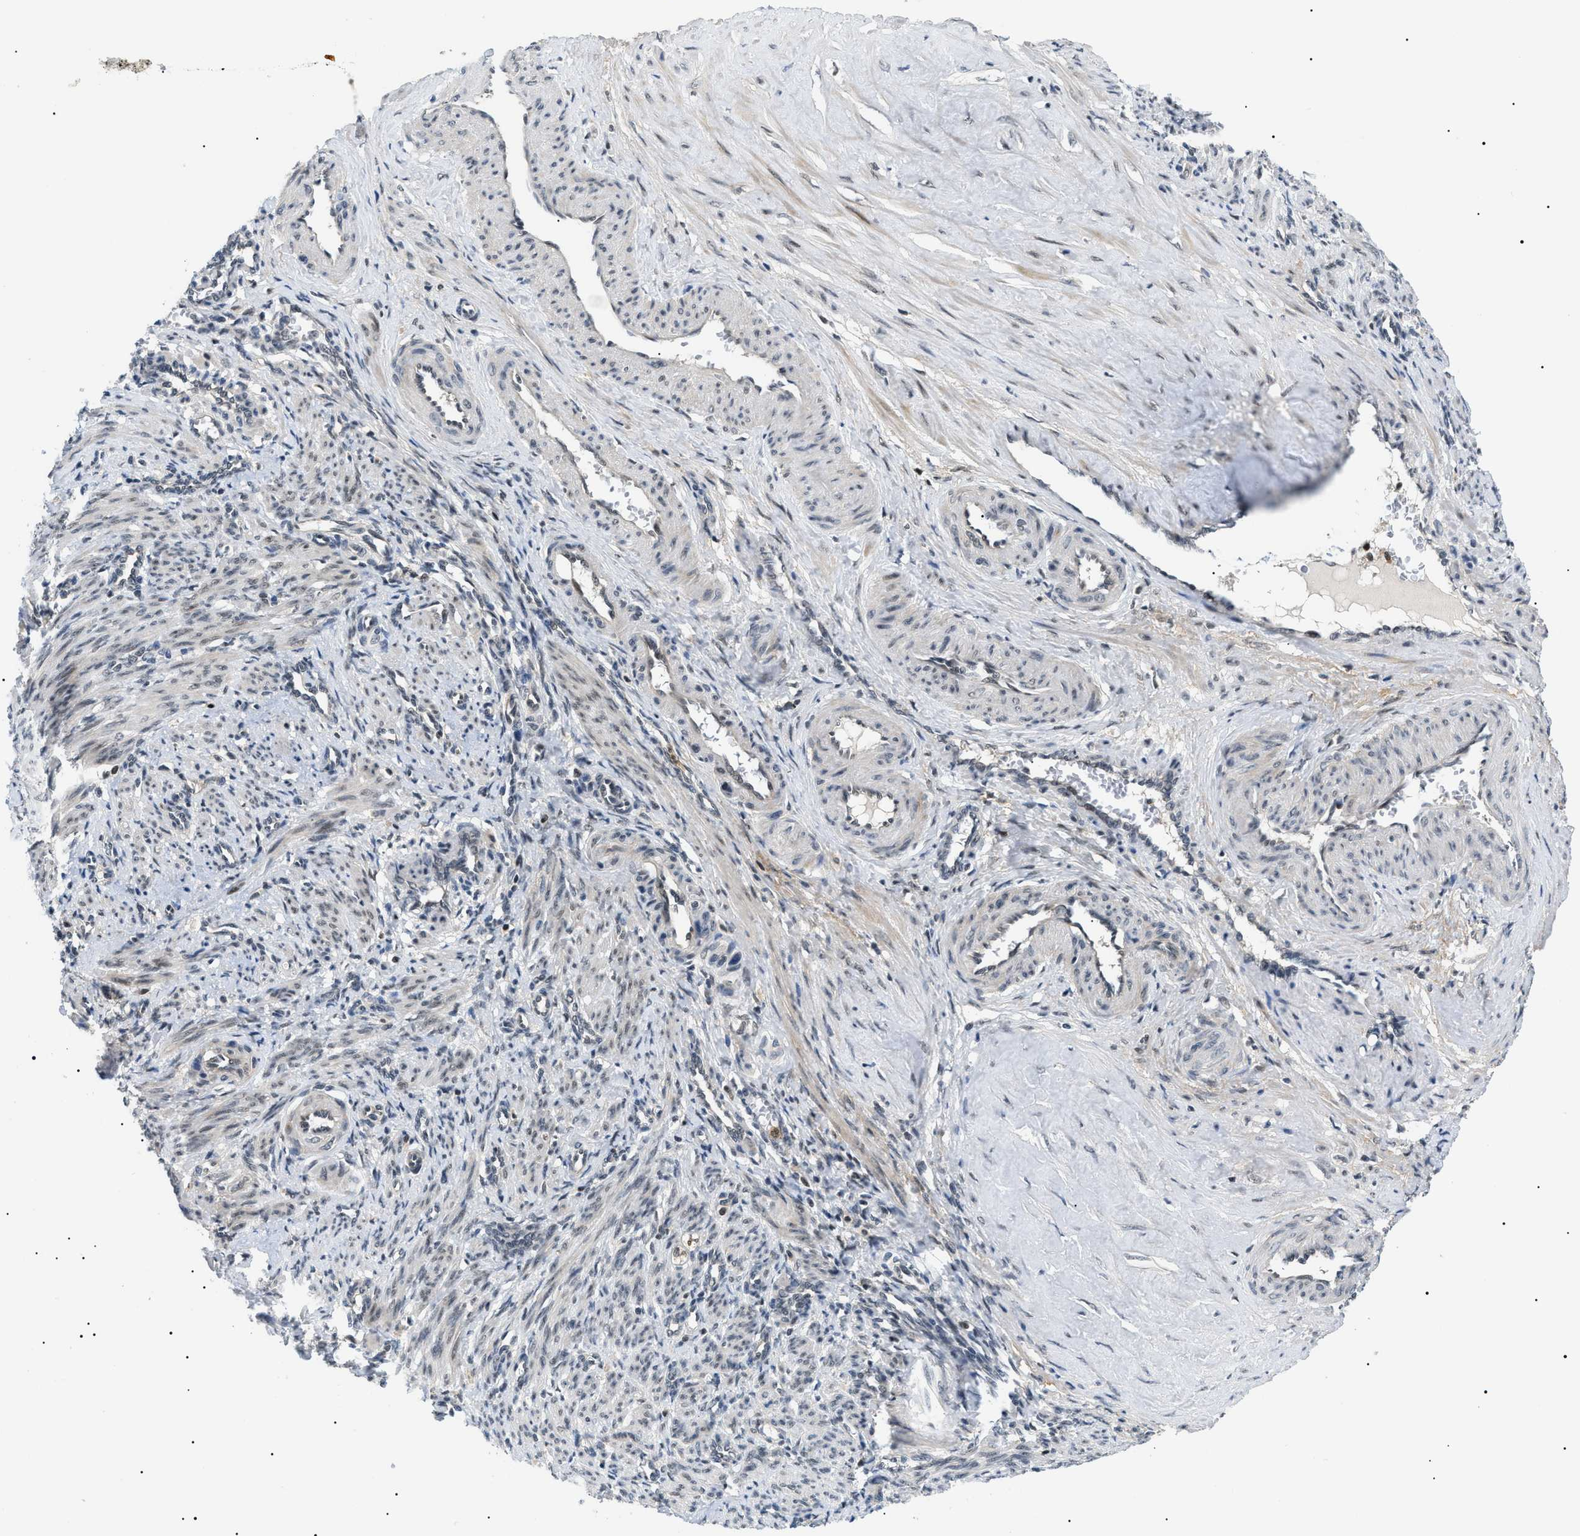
{"staining": {"intensity": "moderate", "quantity": "25%-75%", "location": "cytoplasmic/membranous,nuclear"}, "tissue": "smooth muscle", "cell_type": "Smooth muscle cells", "image_type": "normal", "snomed": [{"axis": "morphology", "description": "Normal tissue, NOS"}, {"axis": "topography", "description": "Endometrium"}], "caption": "Immunohistochemistry photomicrograph of unremarkable smooth muscle stained for a protein (brown), which exhibits medium levels of moderate cytoplasmic/membranous,nuclear staining in about 25%-75% of smooth muscle cells.", "gene": "RBM15", "patient": {"sex": "female", "age": 33}}